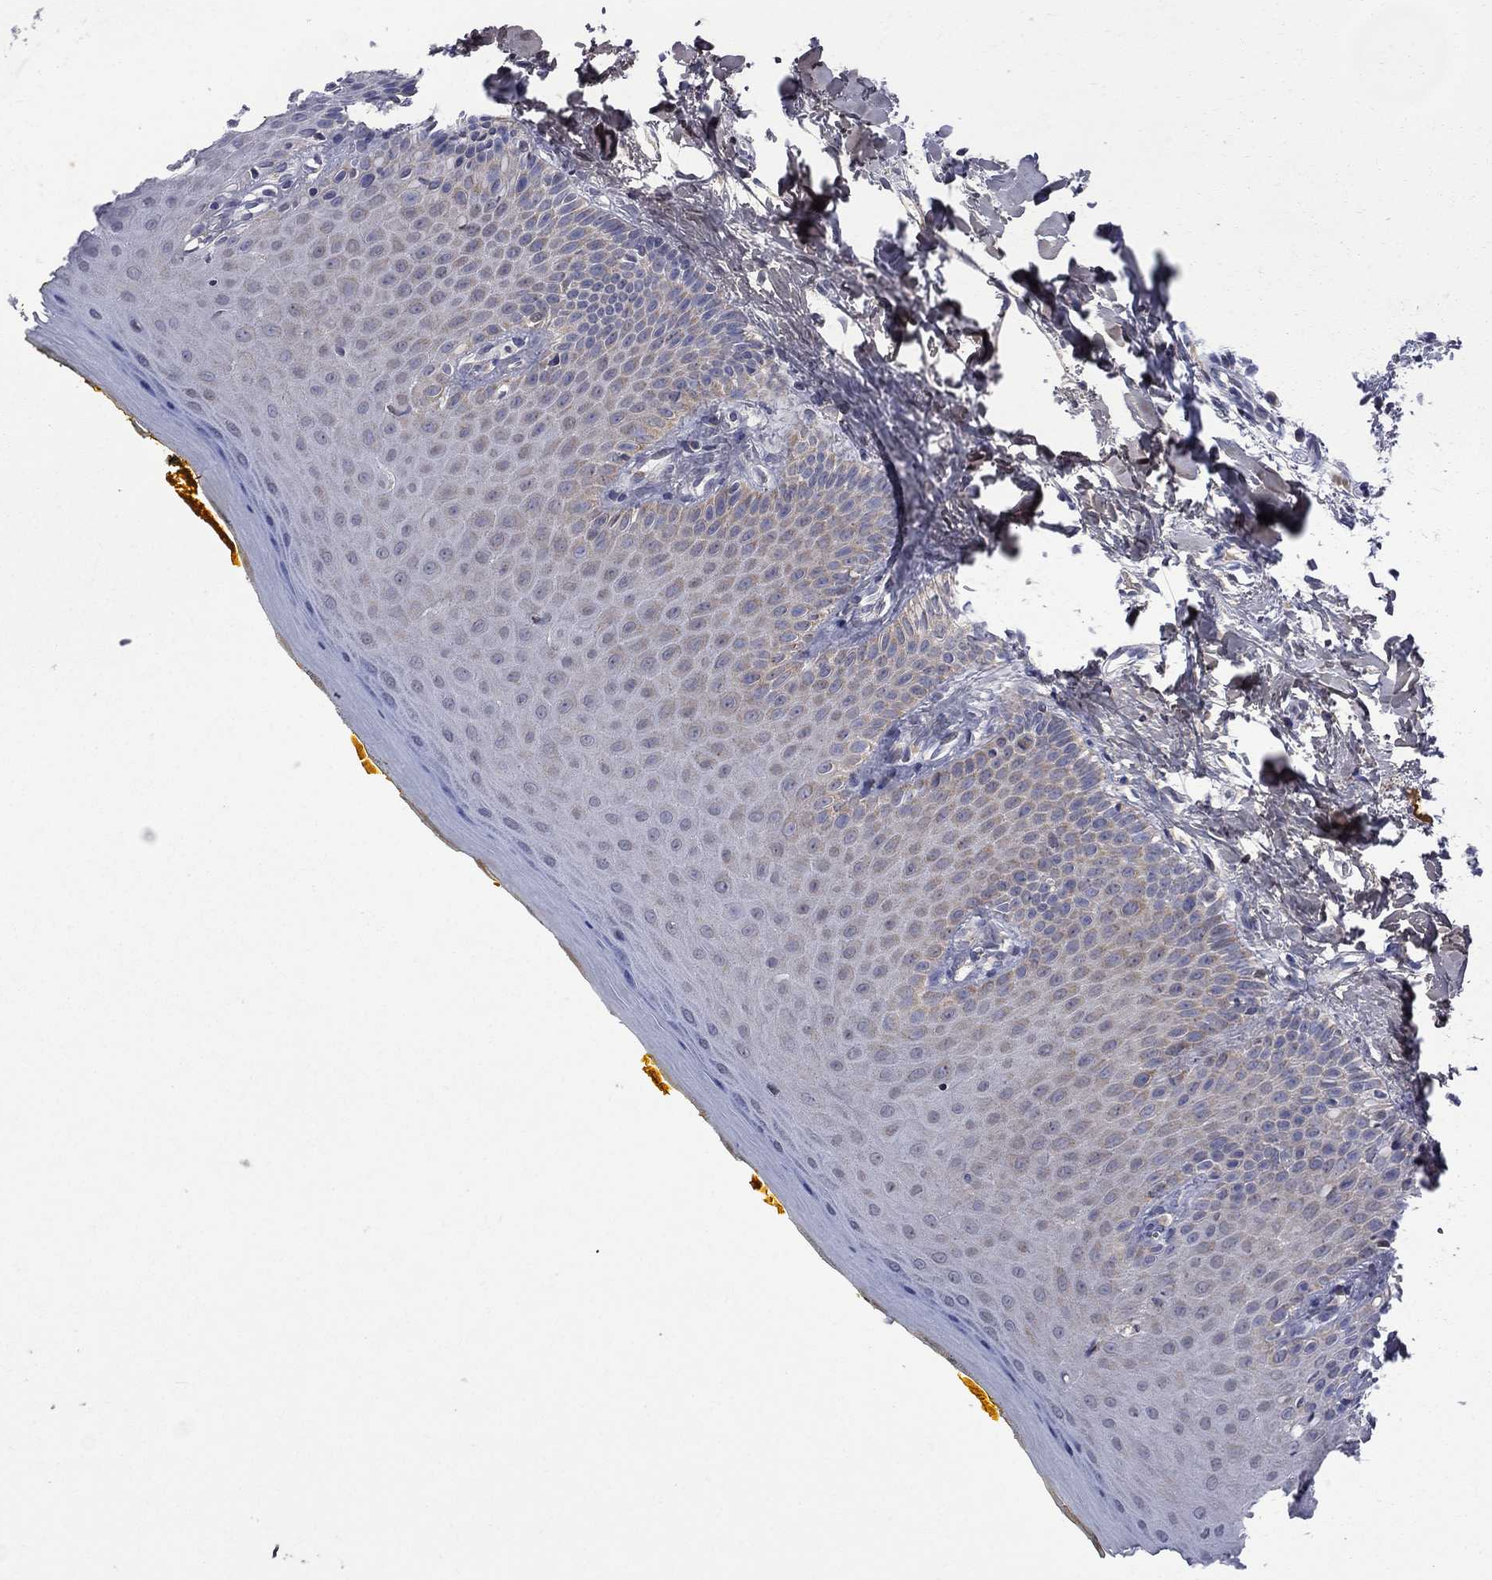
{"staining": {"intensity": "weak", "quantity": "<25%", "location": "cytoplasmic/membranous"}, "tissue": "oral mucosa", "cell_type": "Squamous epithelial cells", "image_type": "normal", "snomed": [{"axis": "morphology", "description": "Normal tissue, NOS"}, {"axis": "topography", "description": "Oral tissue"}], "caption": "IHC micrograph of normal oral mucosa: human oral mucosa stained with DAB displays no significant protein staining in squamous epithelial cells.", "gene": "CNOT11", "patient": {"sex": "female", "age": 43}}